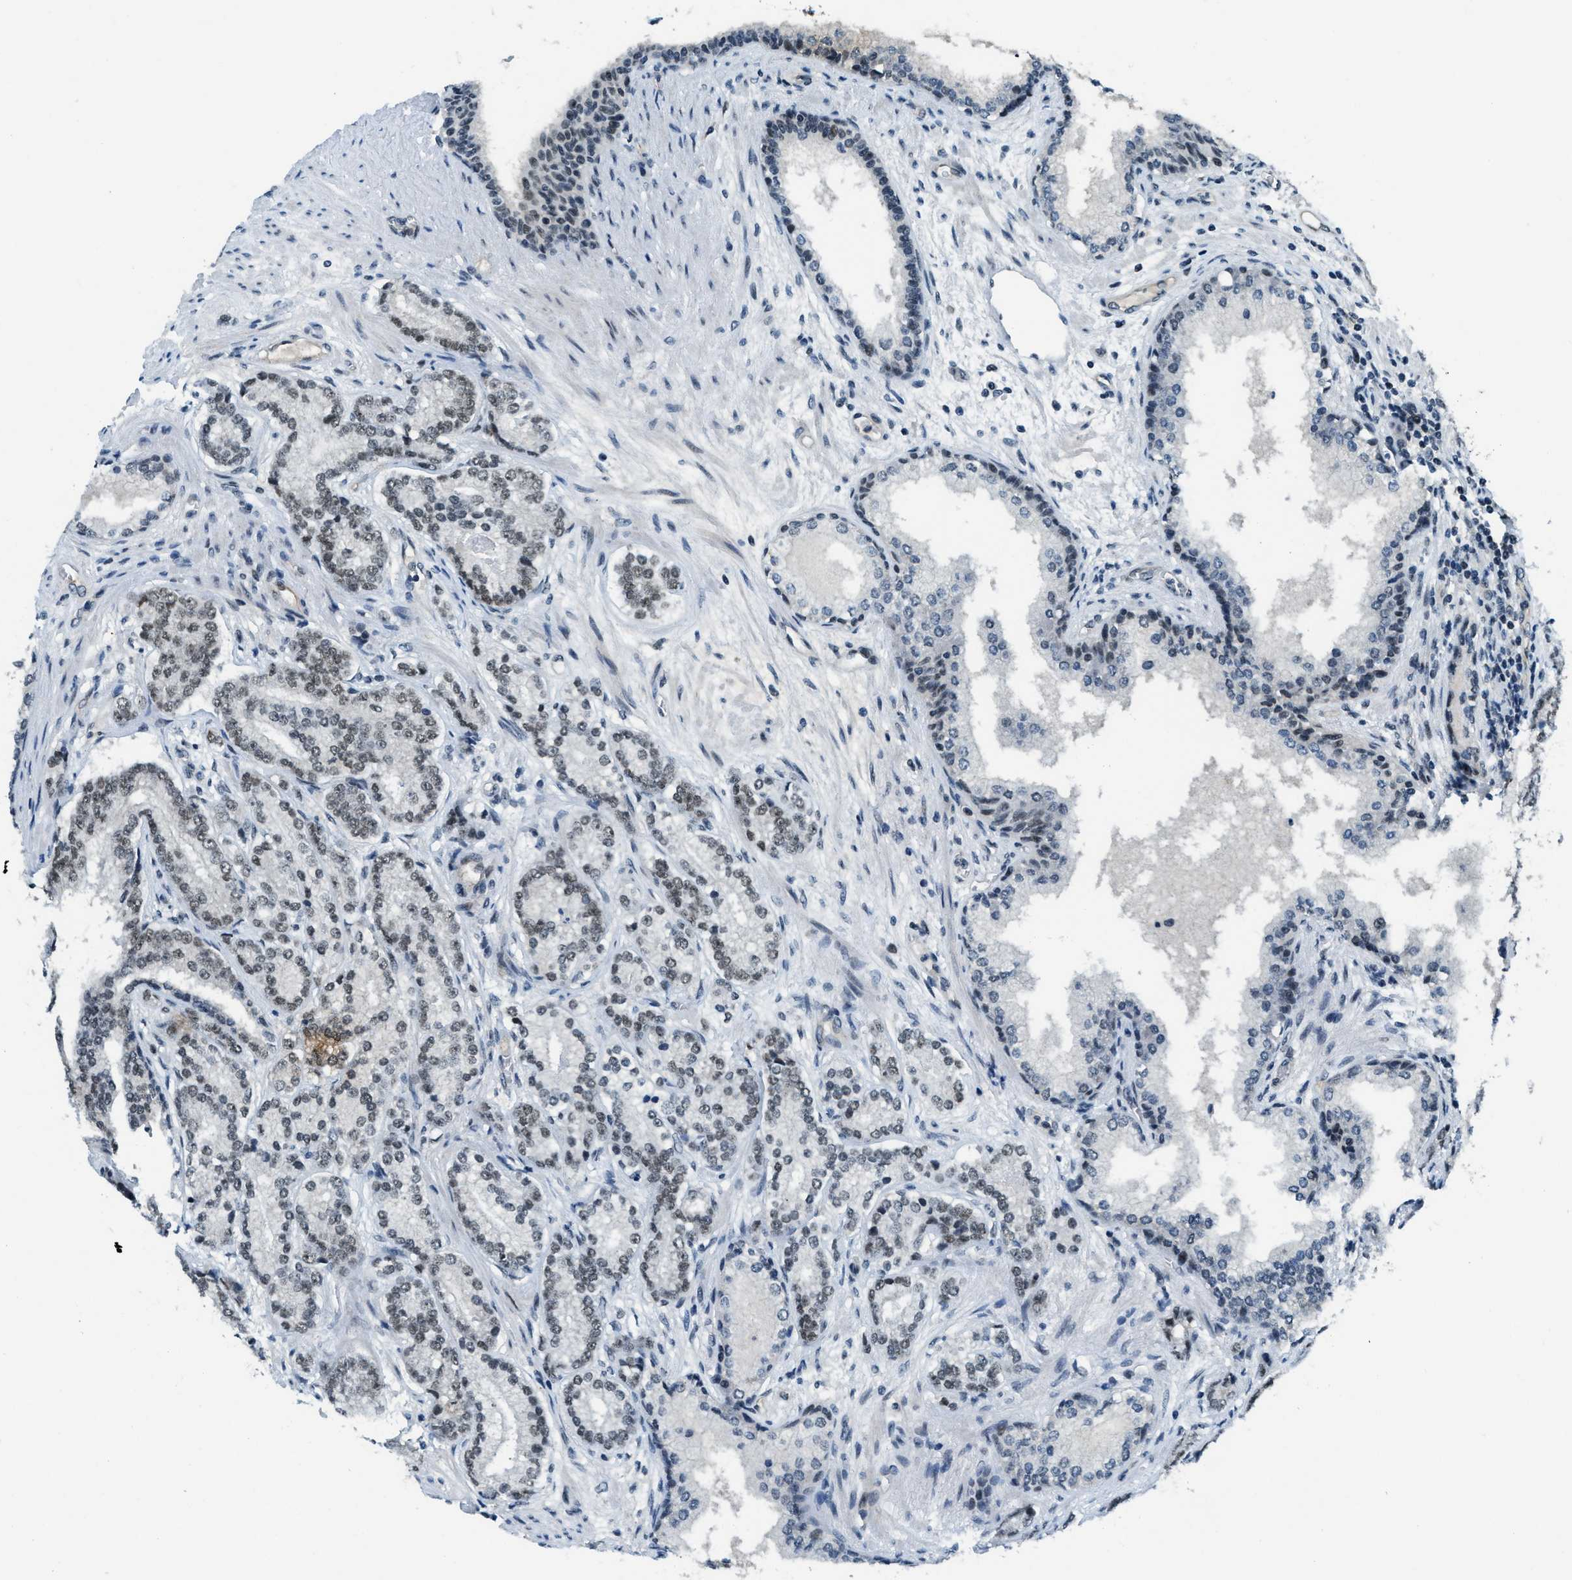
{"staining": {"intensity": "weak", "quantity": "25%-75%", "location": "nuclear"}, "tissue": "prostate cancer", "cell_type": "Tumor cells", "image_type": "cancer", "snomed": [{"axis": "morphology", "description": "Adenocarcinoma, High grade"}, {"axis": "topography", "description": "Prostate"}], "caption": "Weak nuclear protein expression is seen in about 25%-75% of tumor cells in prostate cancer (adenocarcinoma (high-grade)).", "gene": "KLF6", "patient": {"sex": "male", "age": 61}}